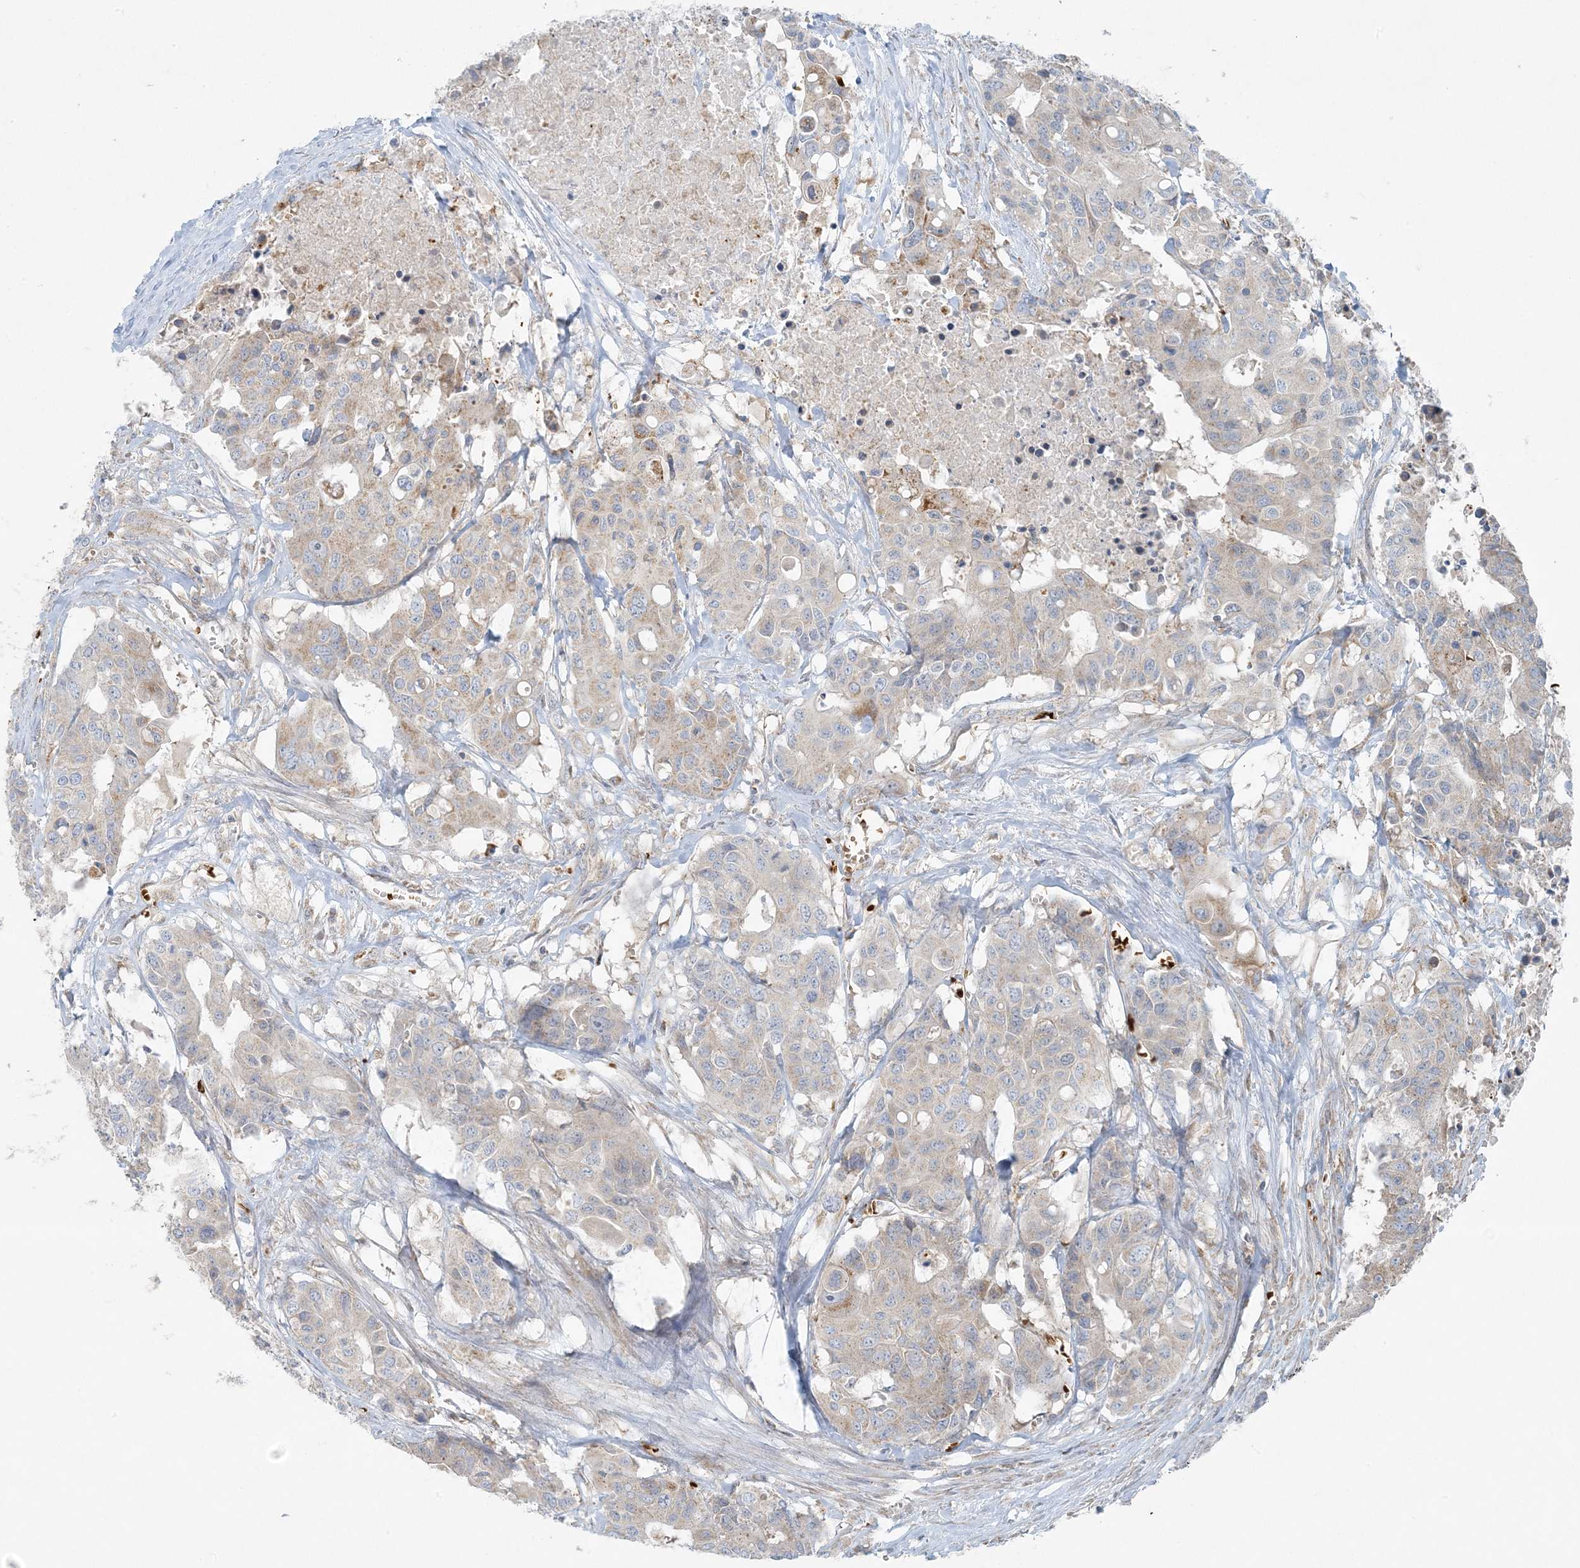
{"staining": {"intensity": "negative", "quantity": "none", "location": "none"}, "tissue": "colorectal cancer", "cell_type": "Tumor cells", "image_type": "cancer", "snomed": [{"axis": "morphology", "description": "Adenocarcinoma, NOS"}, {"axis": "topography", "description": "Colon"}], "caption": "Immunohistochemical staining of colorectal cancer displays no significant staining in tumor cells.", "gene": "PIK3R4", "patient": {"sex": "male", "age": 77}}